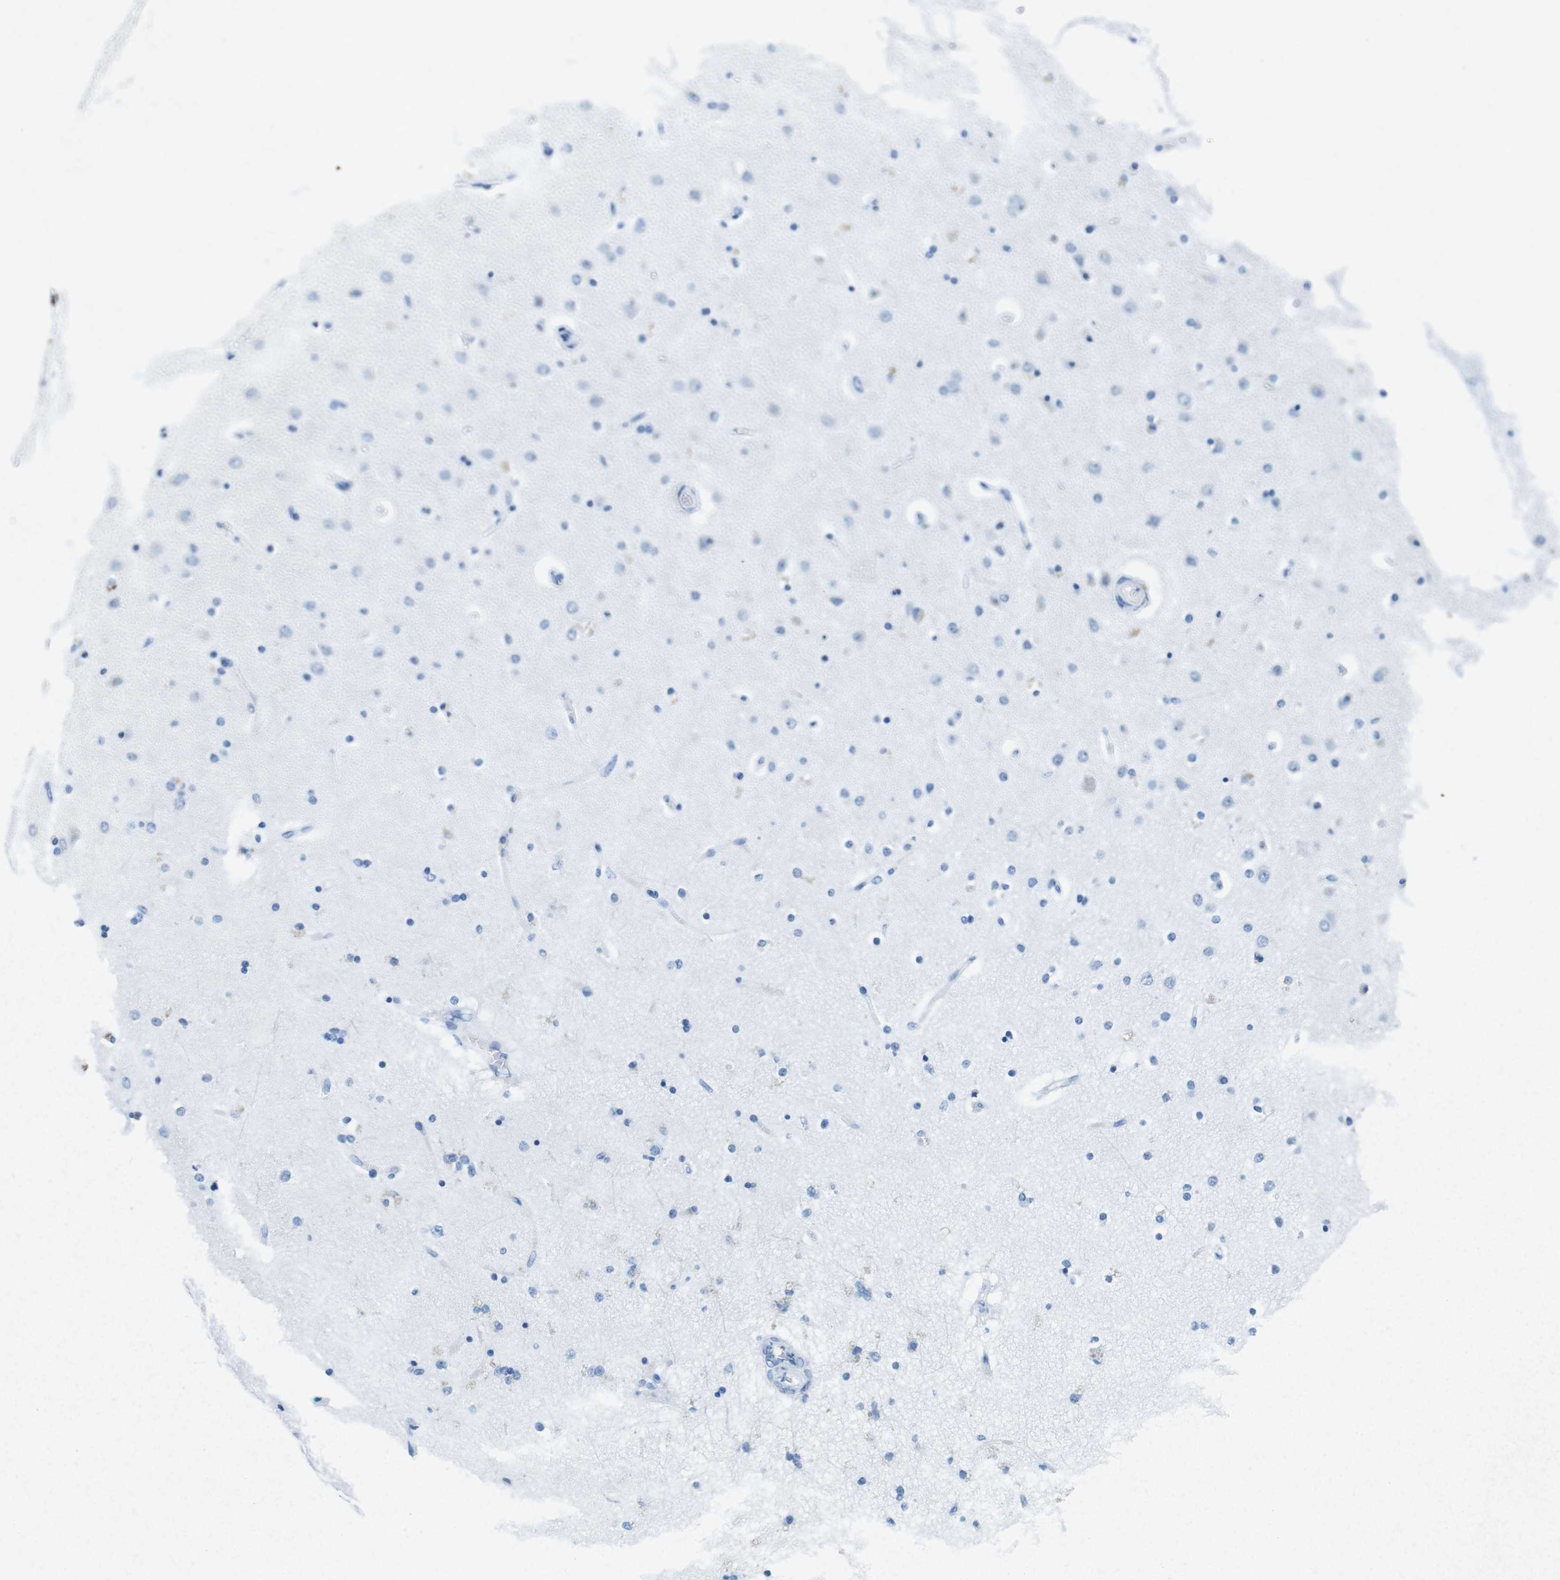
{"staining": {"intensity": "negative", "quantity": "none", "location": "none"}, "tissue": "cerebral cortex", "cell_type": "Endothelial cells", "image_type": "normal", "snomed": [{"axis": "morphology", "description": "Normal tissue, NOS"}, {"axis": "topography", "description": "Cerebral cortex"}], "caption": "This is an immunohistochemistry (IHC) photomicrograph of benign human cerebral cortex. There is no staining in endothelial cells.", "gene": "CTAG1B", "patient": {"sex": "female", "age": 54}}